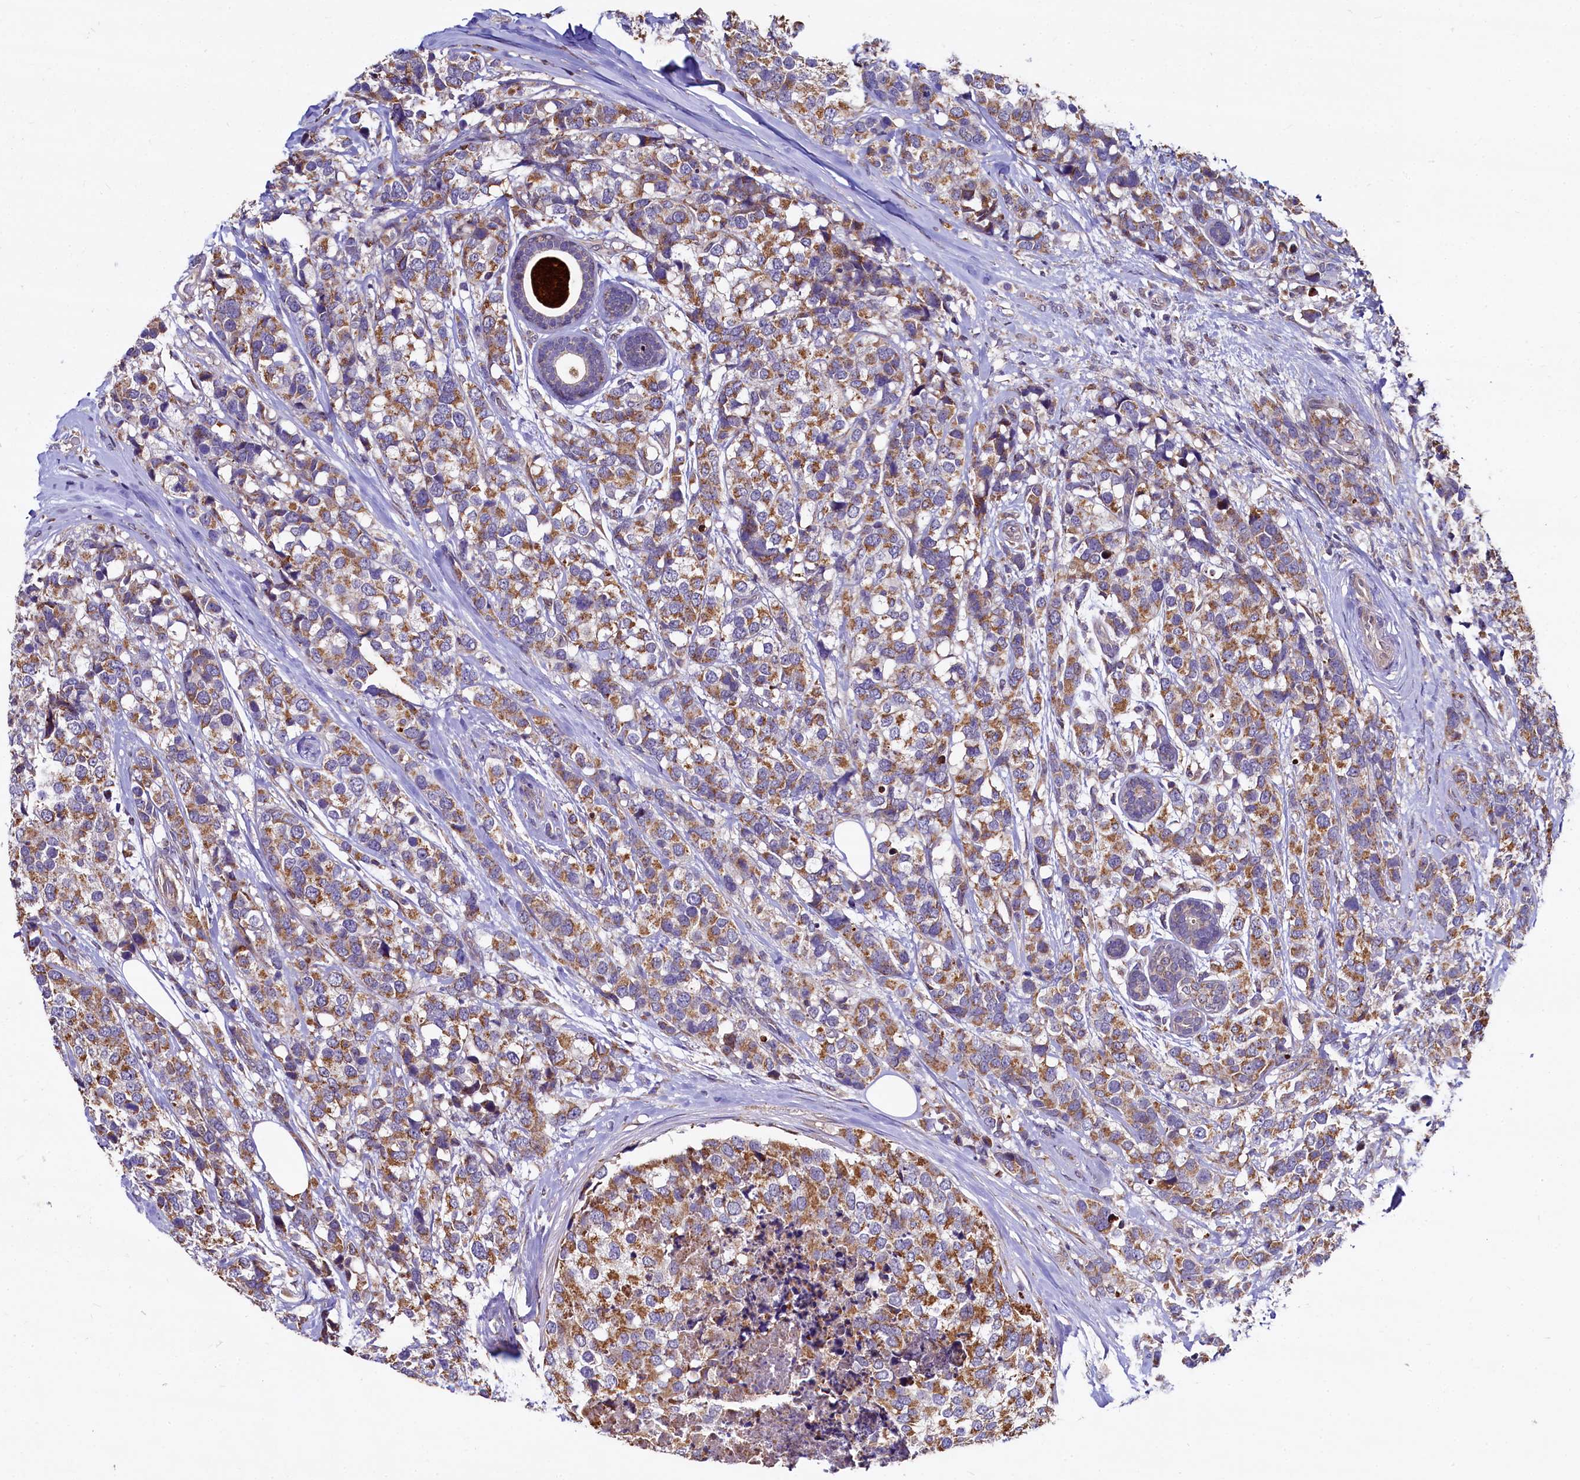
{"staining": {"intensity": "moderate", "quantity": ">75%", "location": "cytoplasmic/membranous"}, "tissue": "breast cancer", "cell_type": "Tumor cells", "image_type": "cancer", "snomed": [{"axis": "morphology", "description": "Lobular carcinoma"}, {"axis": "topography", "description": "Breast"}], "caption": "Protein staining by IHC shows moderate cytoplasmic/membranous staining in about >75% of tumor cells in breast lobular carcinoma.", "gene": "SPRYD3", "patient": {"sex": "female", "age": 59}}